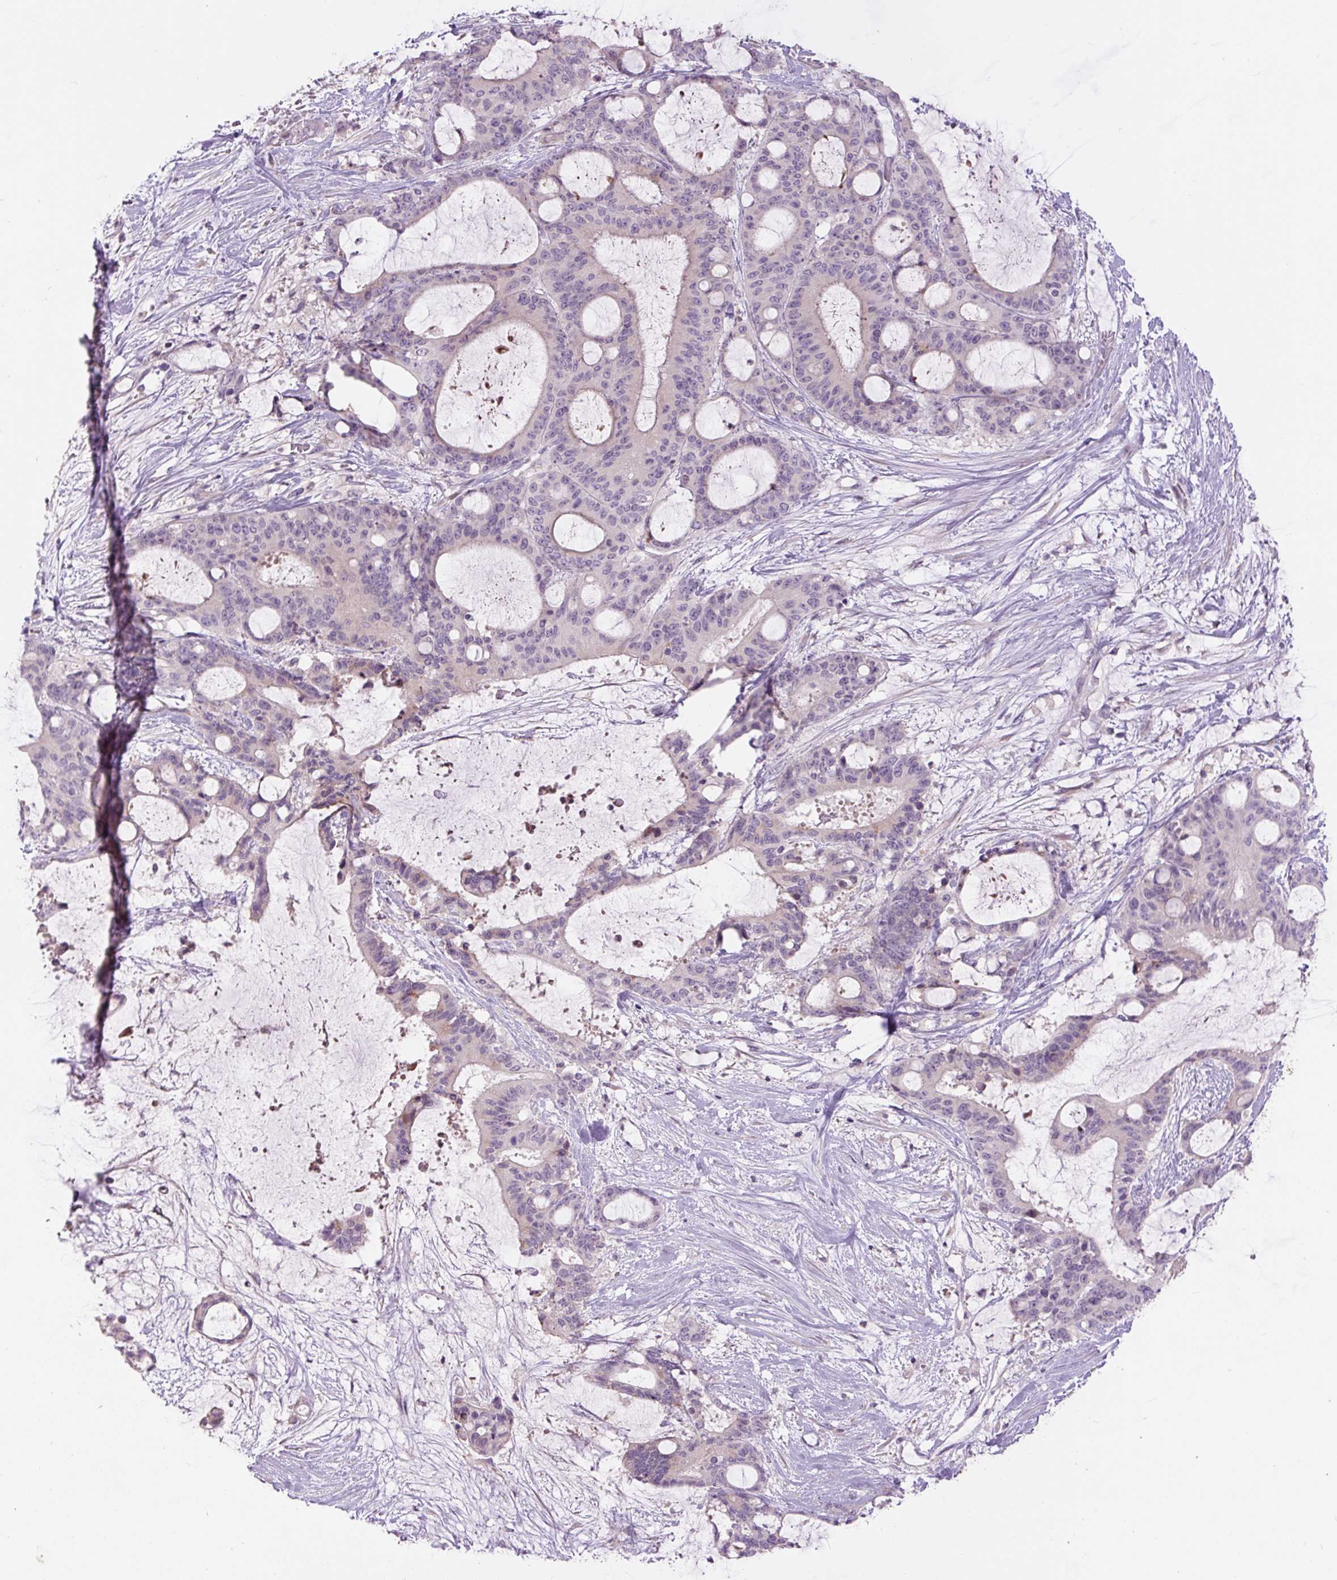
{"staining": {"intensity": "negative", "quantity": "none", "location": "none"}, "tissue": "liver cancer", "cell_type": "Tumor cells", "image_type": "cancer", "snomed": [{"axis": "morphology", "description": "Normal tissue, NOS"}, {"axis": "morphology", "description": "Cholangiocarcinoma"}, {"axis": "topography", "description": "Liver"}, {"axis": "topography", "description": "Peripheral nerve tissue"}], "caption": "Immunohistochemistry (IHC) photomicrograph of neoplastic tissue: liver cancer stained with DAB (3,3'-diaminobenzidine) exhibits no significant protein expression in tumor cells.", "gene": "TMEM100", "patient": {"sex": "female", "age": 73}}